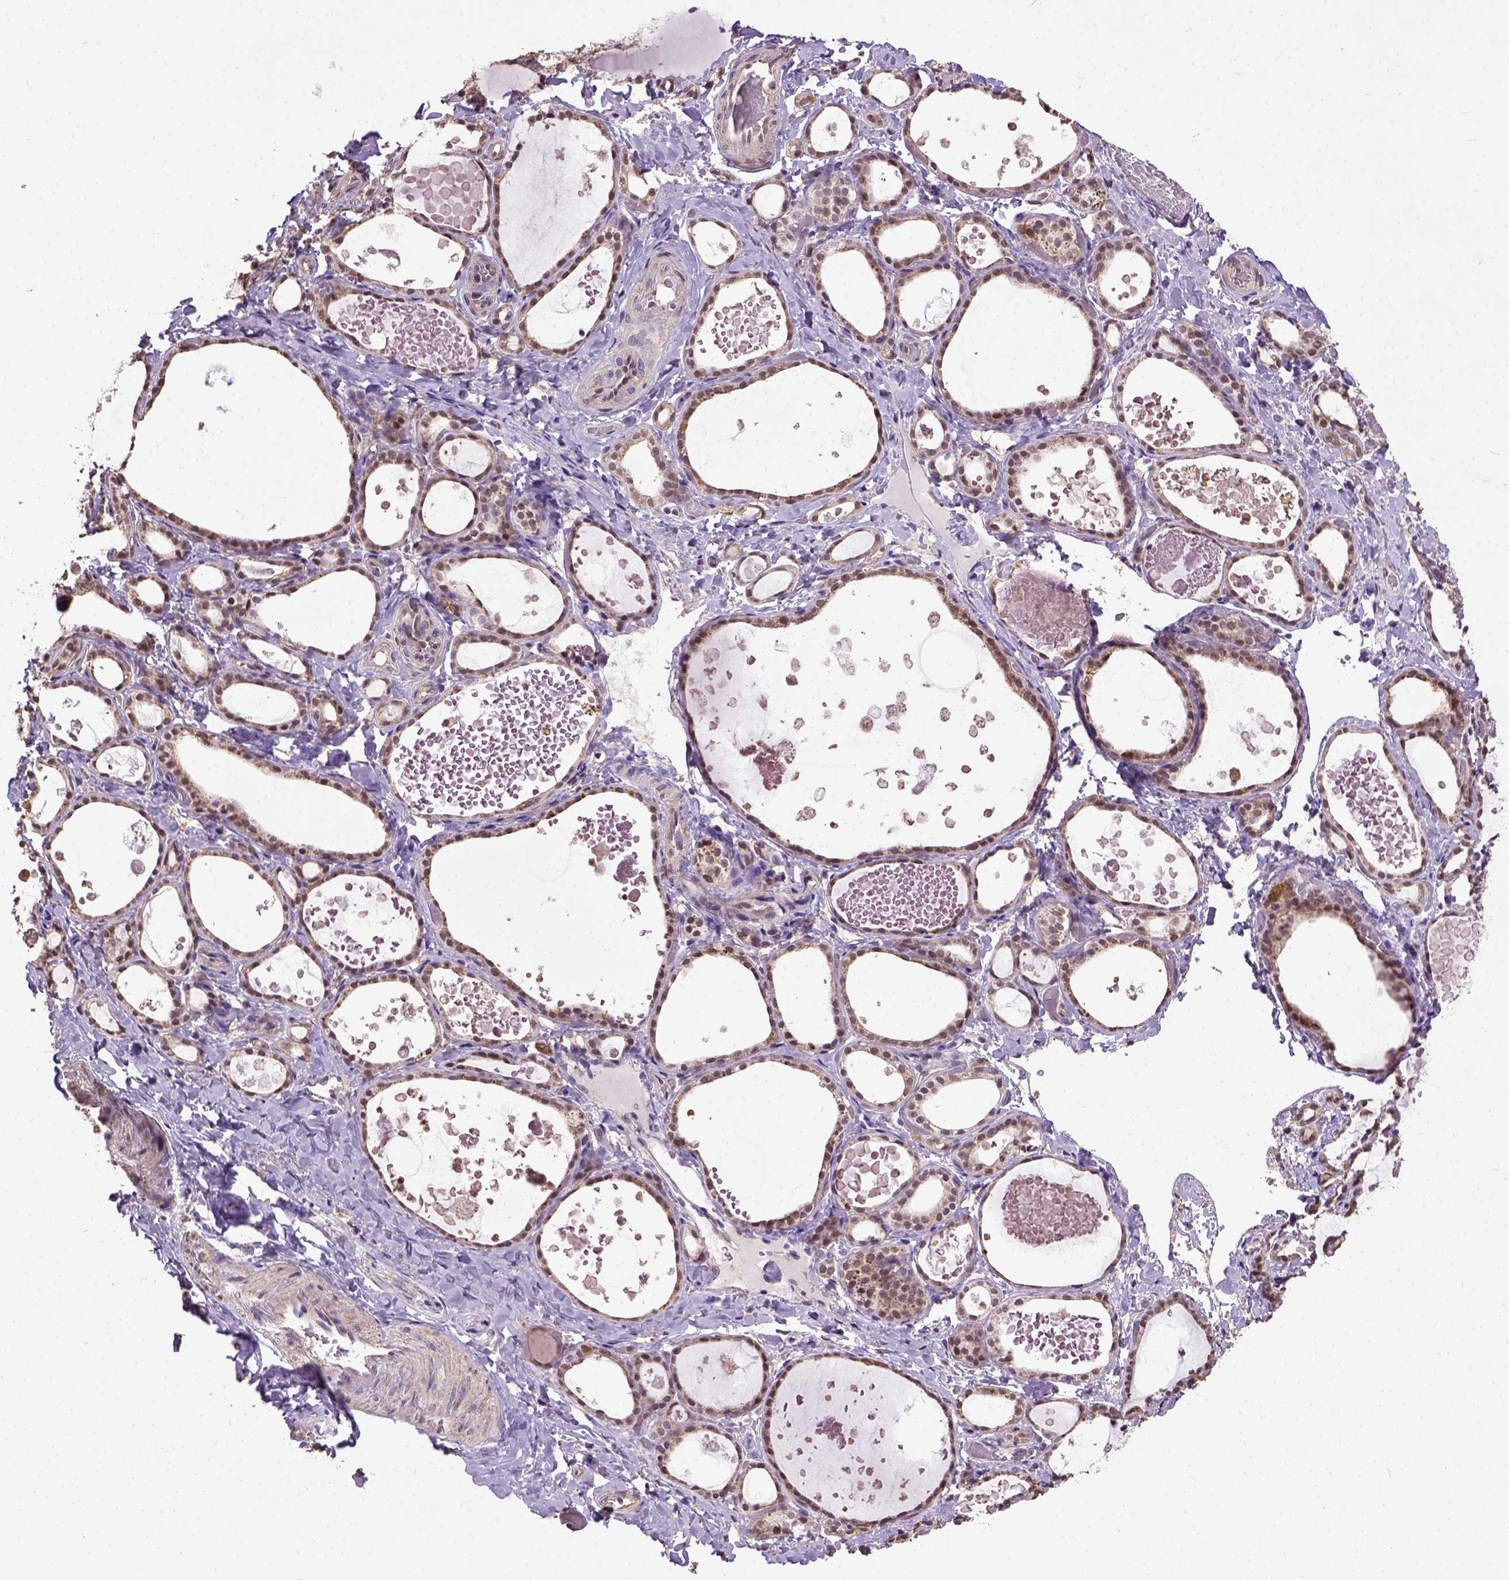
{"staining": {"intensity": "moderate", "quantity": ">75%", "location": "nuclear"}, "tissue": "thyroid gland", "cell_type": "Glandular cells", "image_type": "normal", "snomed": [{"axis": "morphology", "description": "Normal tissue, NOS"}, {"axis": "topography", "description": "Thyroid gland"}], "caption": "About >75% of glandular cells in unremarkable human thyroid gland exhibit moderate nuclear protein positivity as visualized by brown immunohistochemical staining.", "gene": "UBA3", "patient": {"sex": "female", "age": 56}}